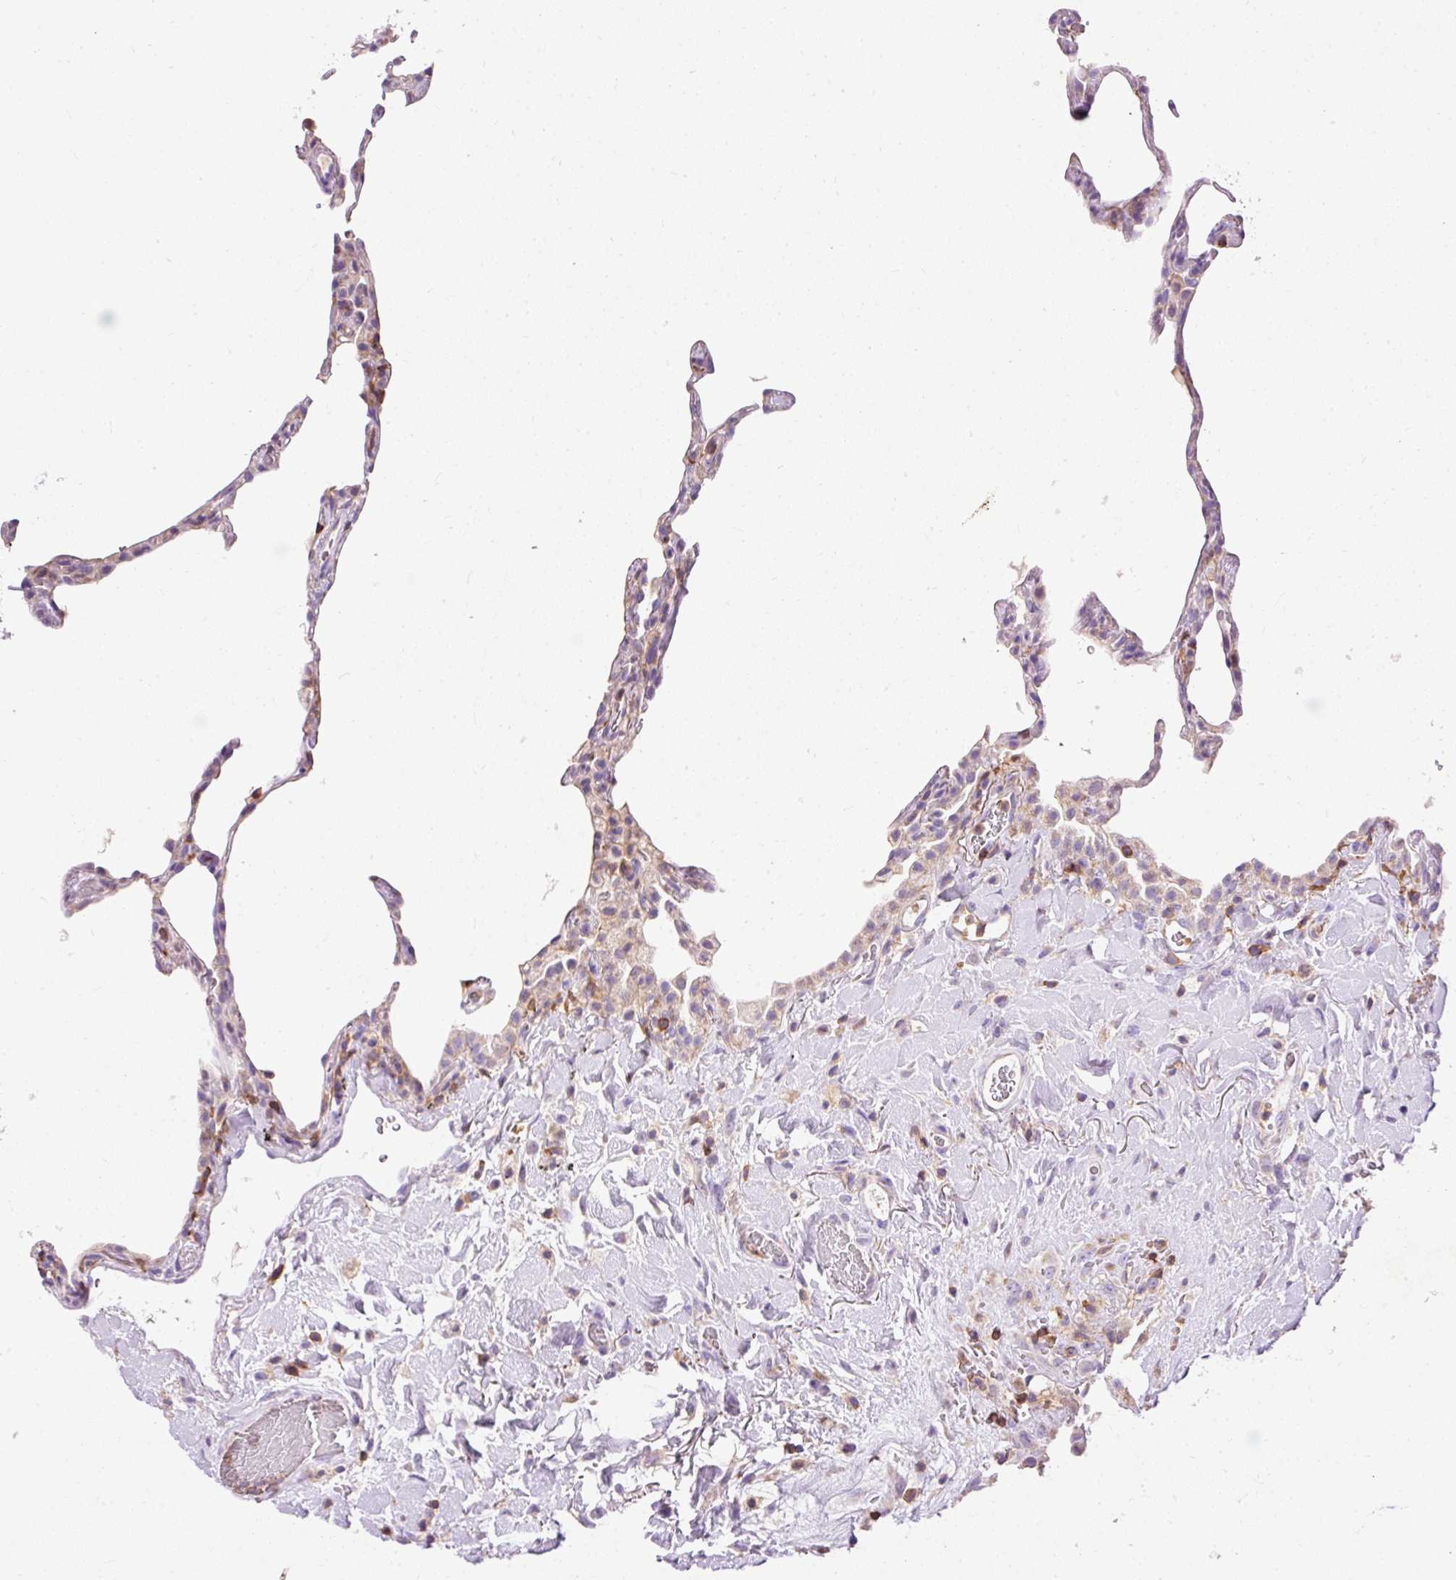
{"staining": {"intensity": "negative", "quantity": "none", "location": "none"}, "tissue": "lung", "cell_type": "Alveolar cells", "image_type": "normal", "snomed": [{"axis": "morphology", "description": "Normal tissue, NOS"}, {"axis": "topography", "description": "Lung"}], "caption": "High power microscopy histopathology image of an IHC histopathology image of normal lung, revealing no significant staining in alveolar cells.", "gene": "IMMT", "patient": {"sex": "female", "age": 57}}